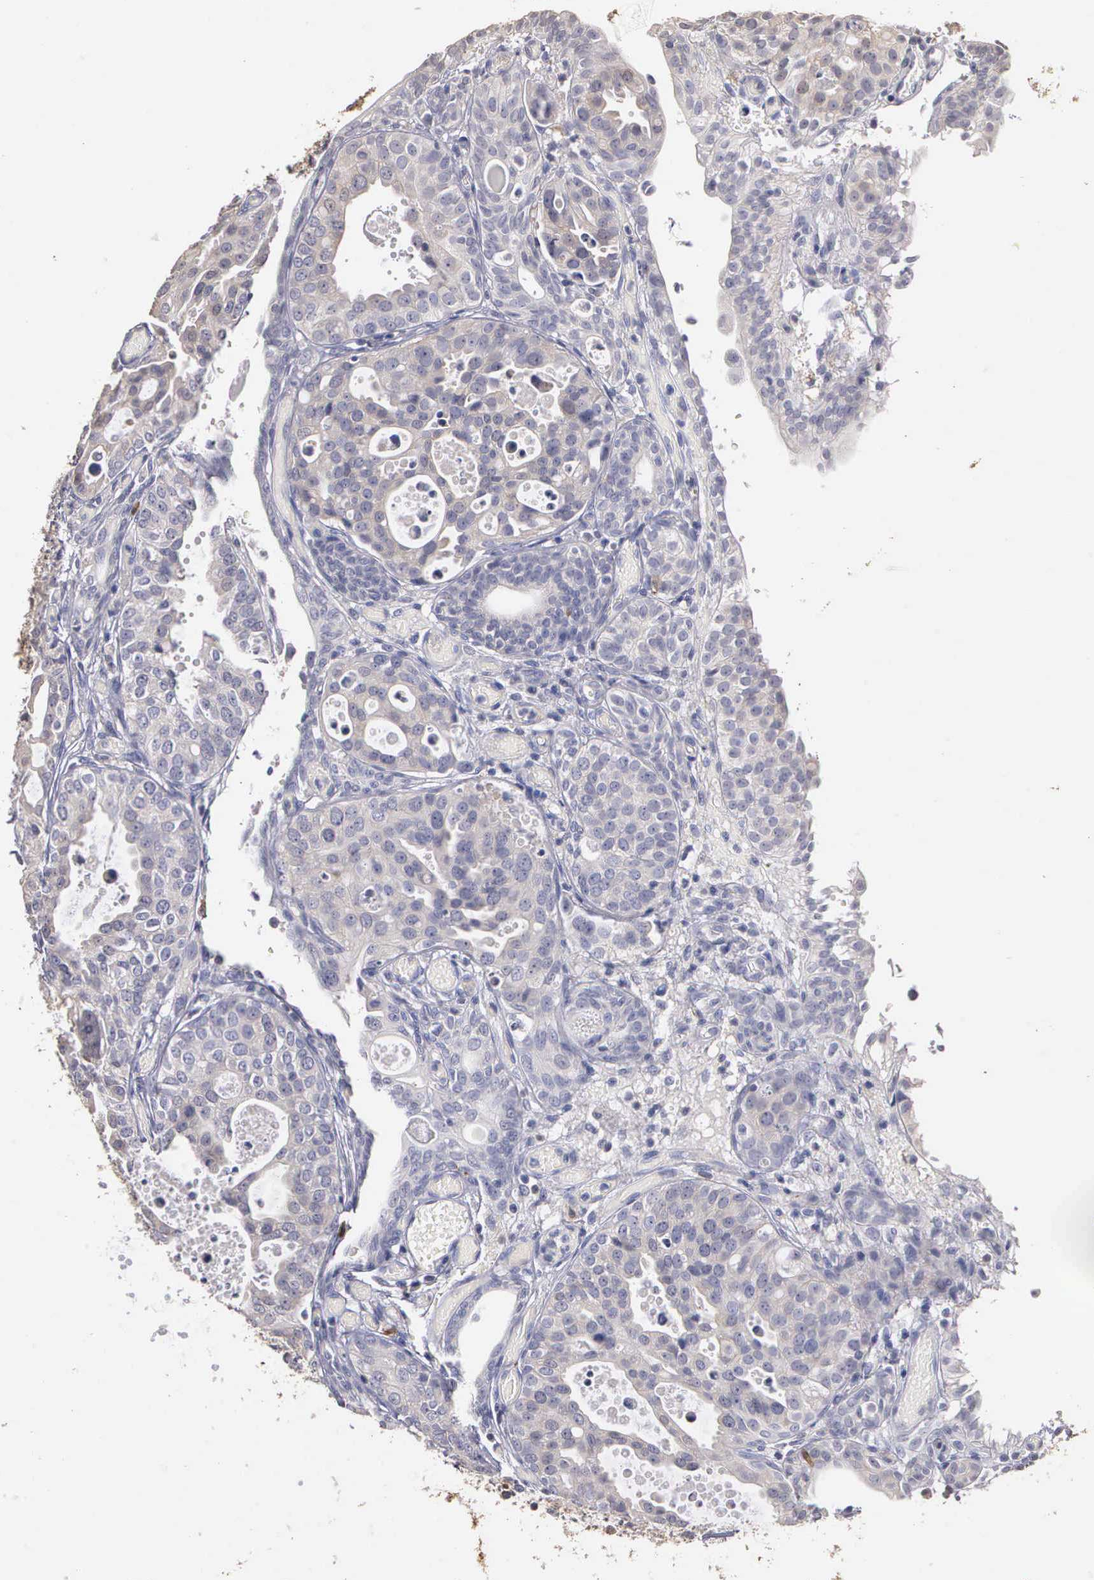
{"staining": {"intensity": "weak", "quantity": ">75%", "location": "cytoplasmic/membranous"}, "tissue": "urothelial cancer", "cell_type": "Tumor cells", "image_type": "cancer", "snomed": [{"axis": "morphology", "description": "Urothelial carcinoma, High grade"}, {"axis": "topography", "description": "Urinary bladder"}], "caption": "Immunohistochemical staining of human urothelial cancer demonstrates low levels of weak cytoplasmic/membranous positivity in approximately >75% of tumor cells. The protein of interest is shown in brown color, while the nuclei are stained blue.", "gene": "ENO3", "patient": {"sex": "male", "age": 78}}